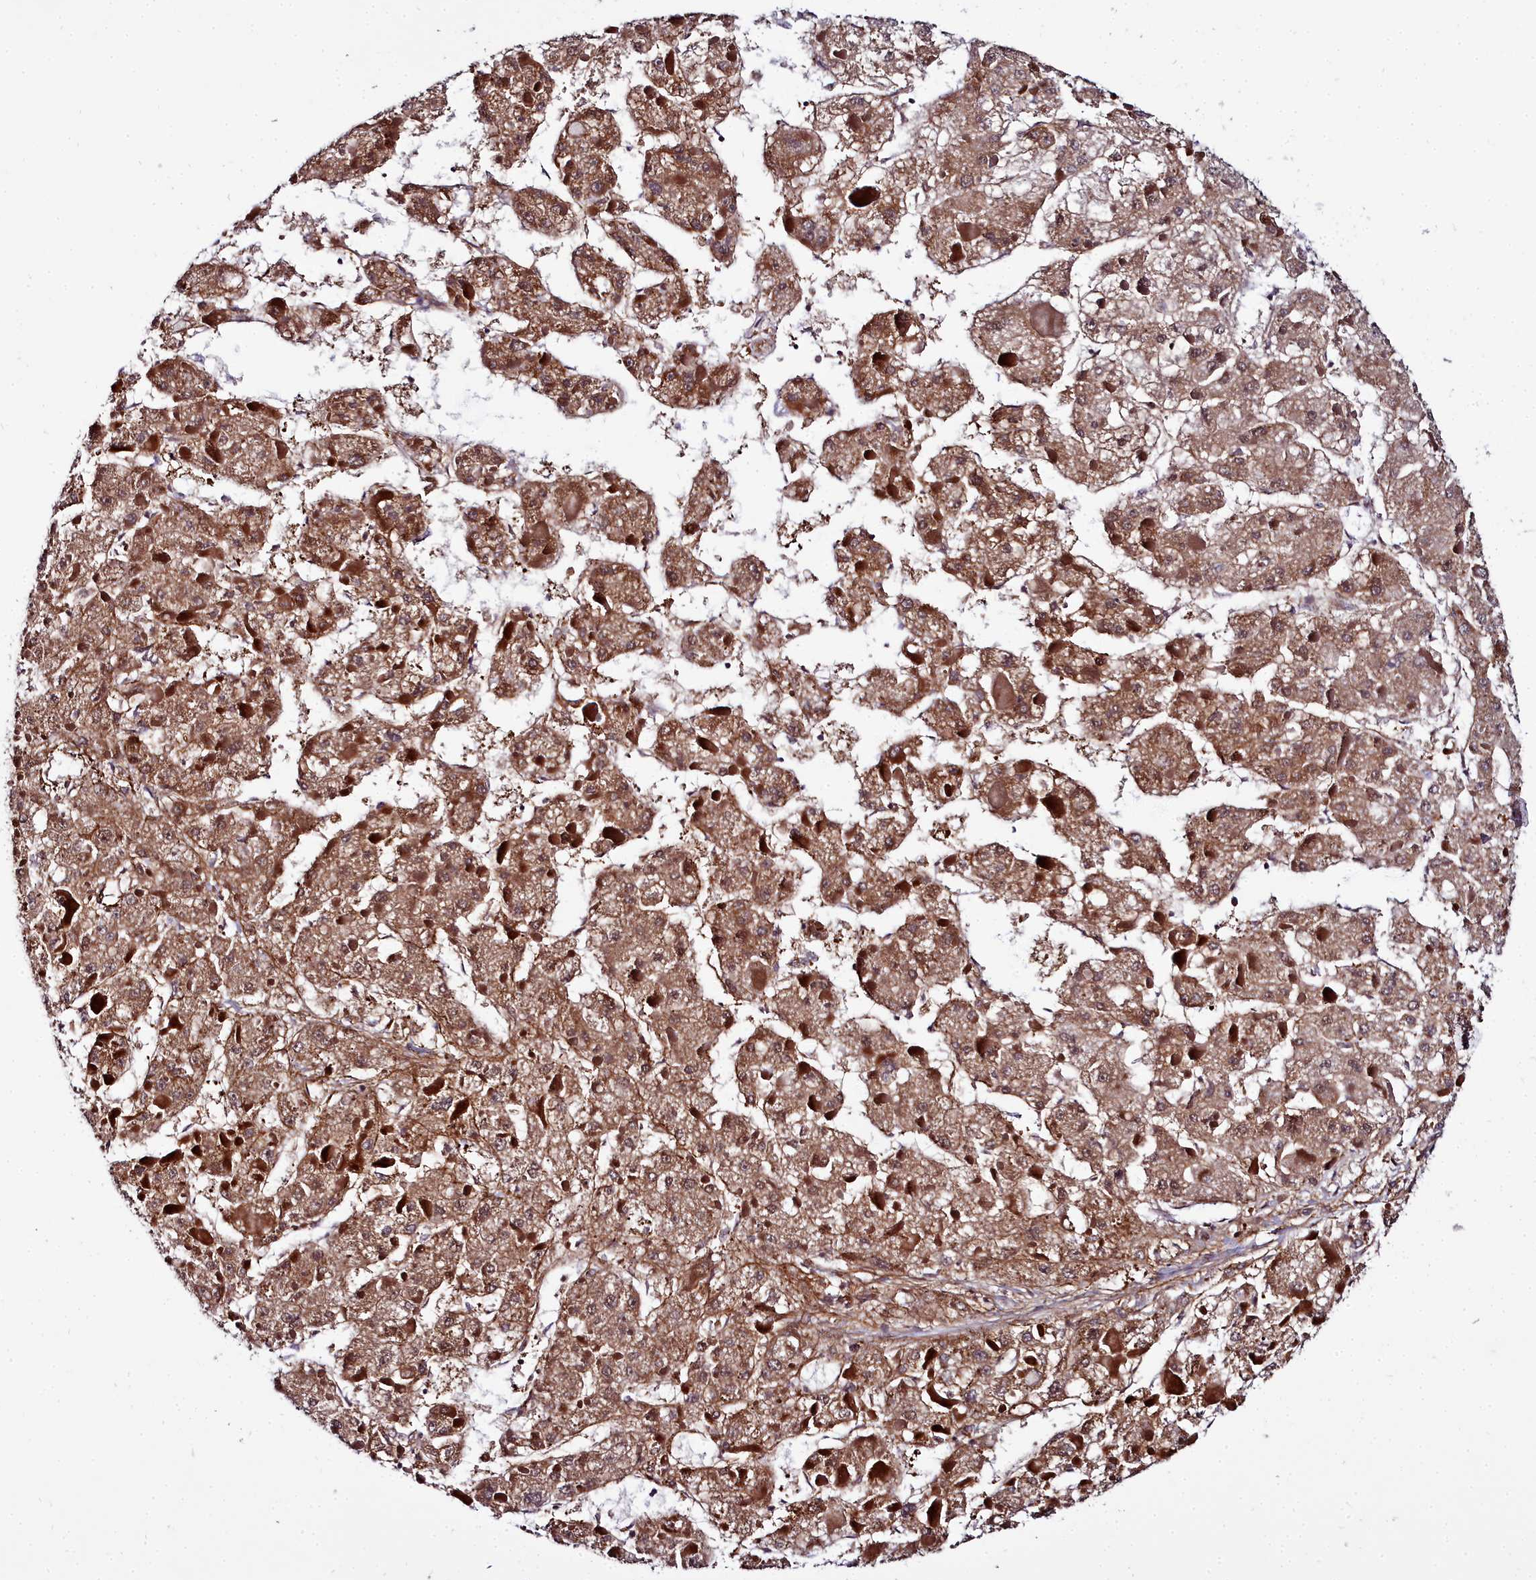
{"staining": {"intensity": "moderate", "quantity": ">75%", "location": "cytoplasmic/membranous"}, "tissue": "liver cancer", "cell_type": "Tumor cells", "image_type": "cancer", "snomed": [{"axis": "morphology", "description": "Carcinoma, Hepatocellular, NOS"}, {"axis": "topography", "description": "Liver"}], "caption": "This photomicrograph demonstrates liver cancer (hepatocellular carcinoma) stained with IHC to label a protein in brown. The cytoplasmic/membranous of tumor cells show moderate positivity for the protein. Nuclei are counter-stained blue.", "gene": "MRPS11", "patient": {"sex": "female", "age": 73}}